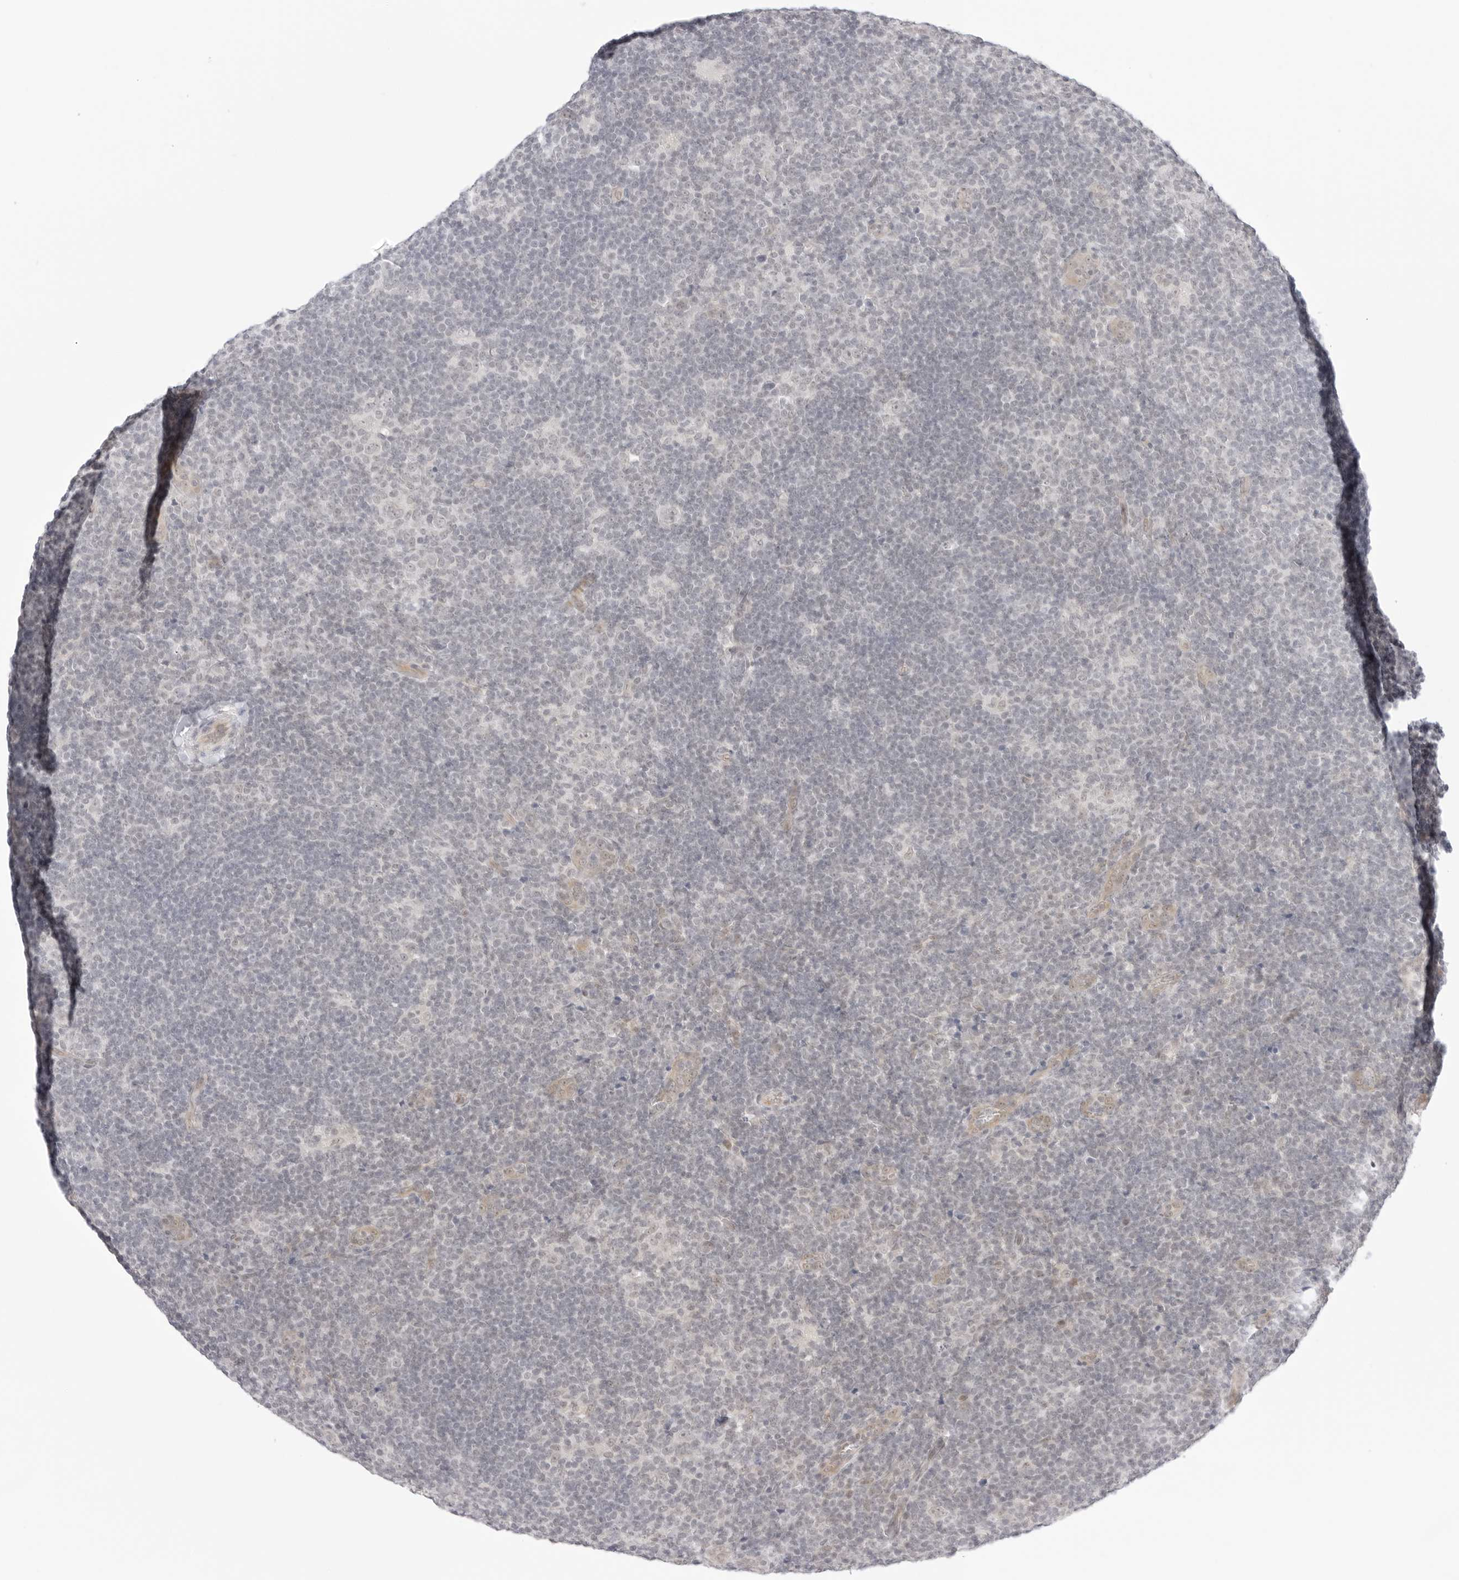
{"staining": {"intensity": "negative", "quantity": "none", "location": "none"}, "tissue": "lymphoma", "cell_type": "Tumor cells", "image_type": "cancer", "snomed": [{"axis": "morphology", "description": "Hodgkin's disease, NOS"}, {"axis": "topography", "description": "Lymph node"}], "caption": "Human Hodgkin's disease stained for a protein using IHC displays no staining in tumor cells.", "gene": "MED18", "patient": {"sex": "female", "age": 57}}